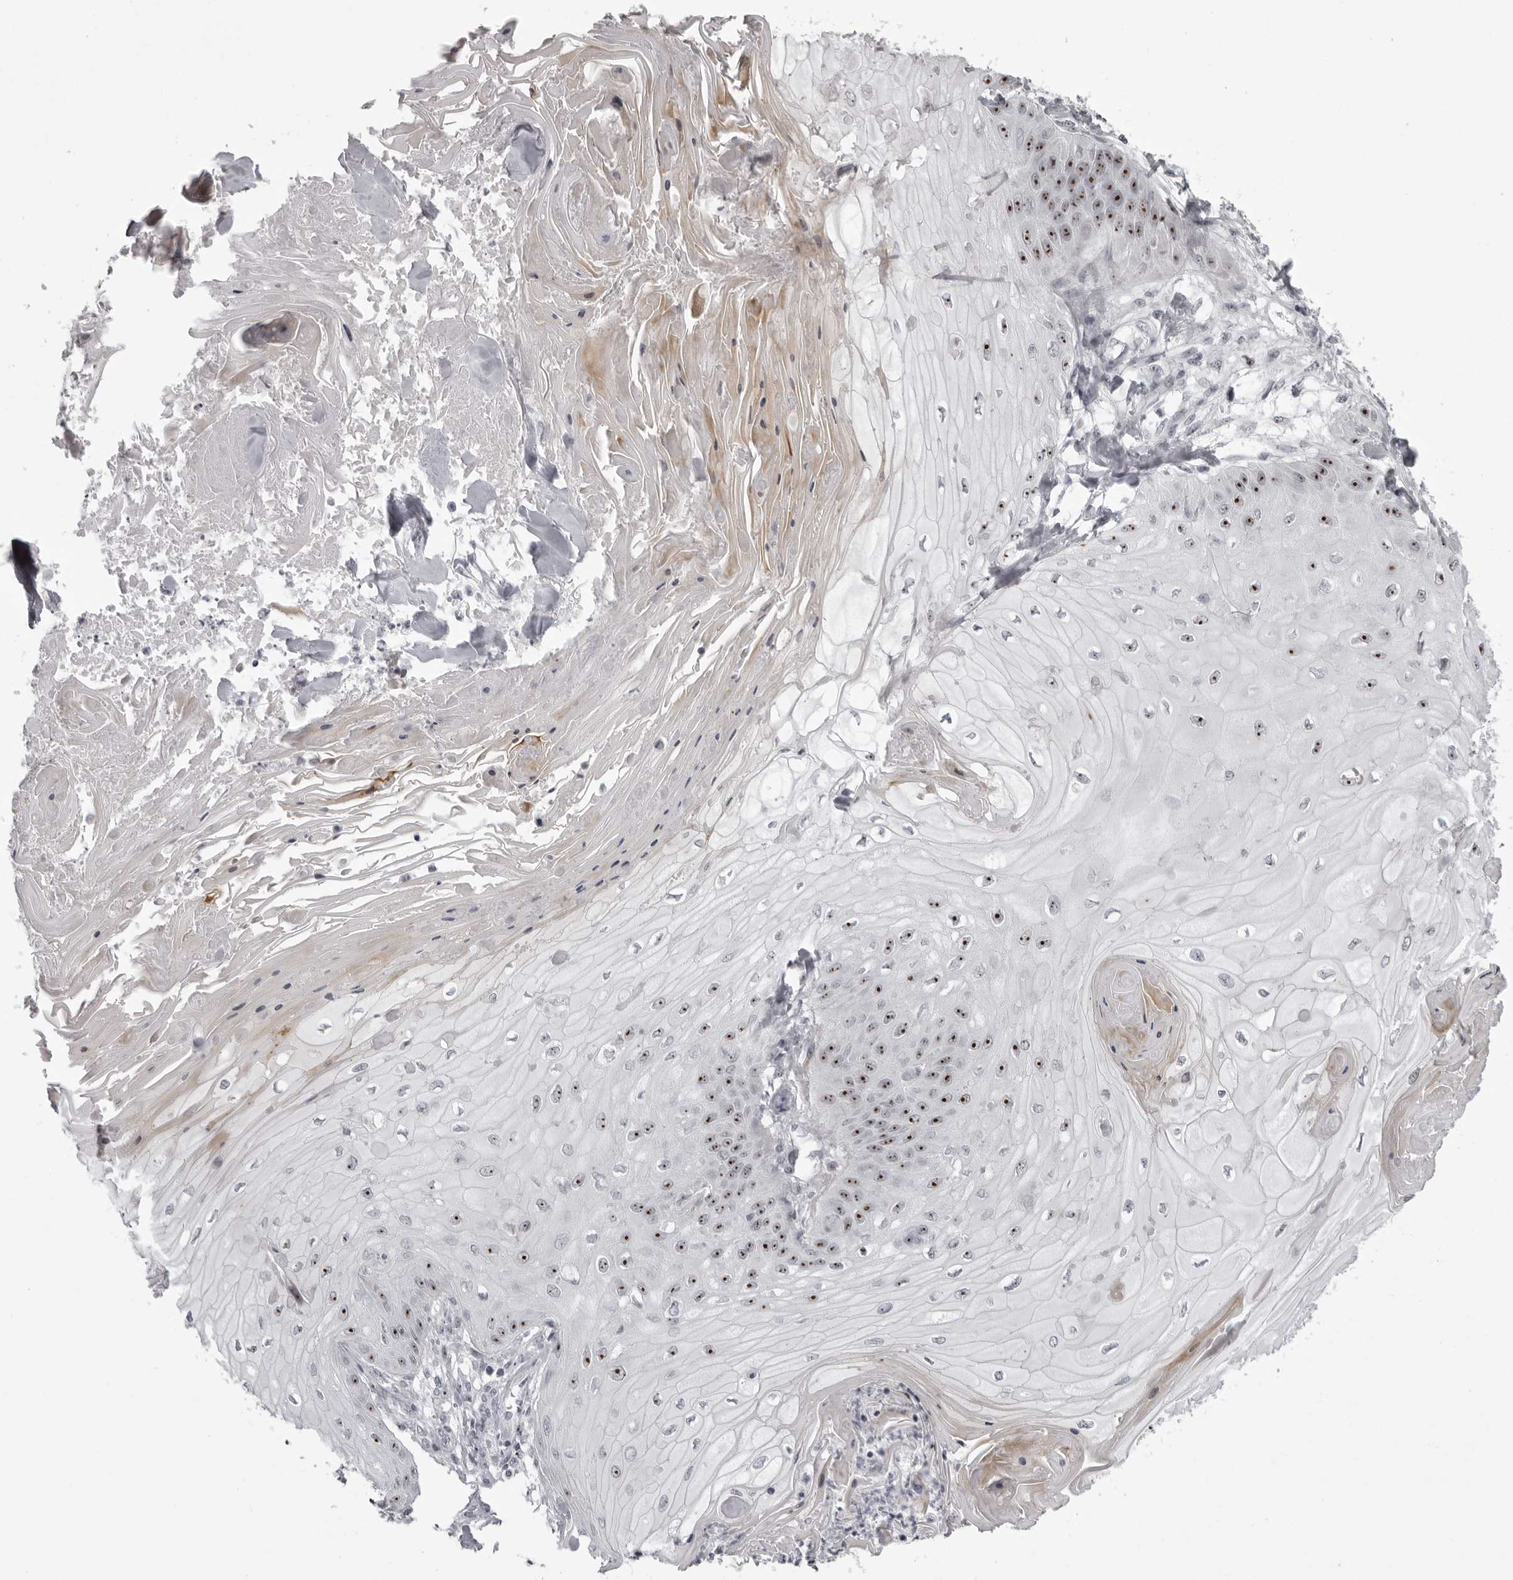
{"staining": {"intensity": "strong", "quantity": ">75%", "location": "nuclear"}, "tissue": "skin cancer", "cell_type": "Tumor cells", "image_type": "cancer", "snomed": [{"axis": "morphology", "description": "Squamous cell carcinoma, NOS"}, {"axis": "topography", "description": "Skin"}], "caption": "Immunohistochemical staining of human skin cancer (squamous cell carcinoma) displays high levels of strong nuclear expression in about >75% of tumor cells.", "gene": "HELZ", "patient": {"sex": "male", "age": 74}}